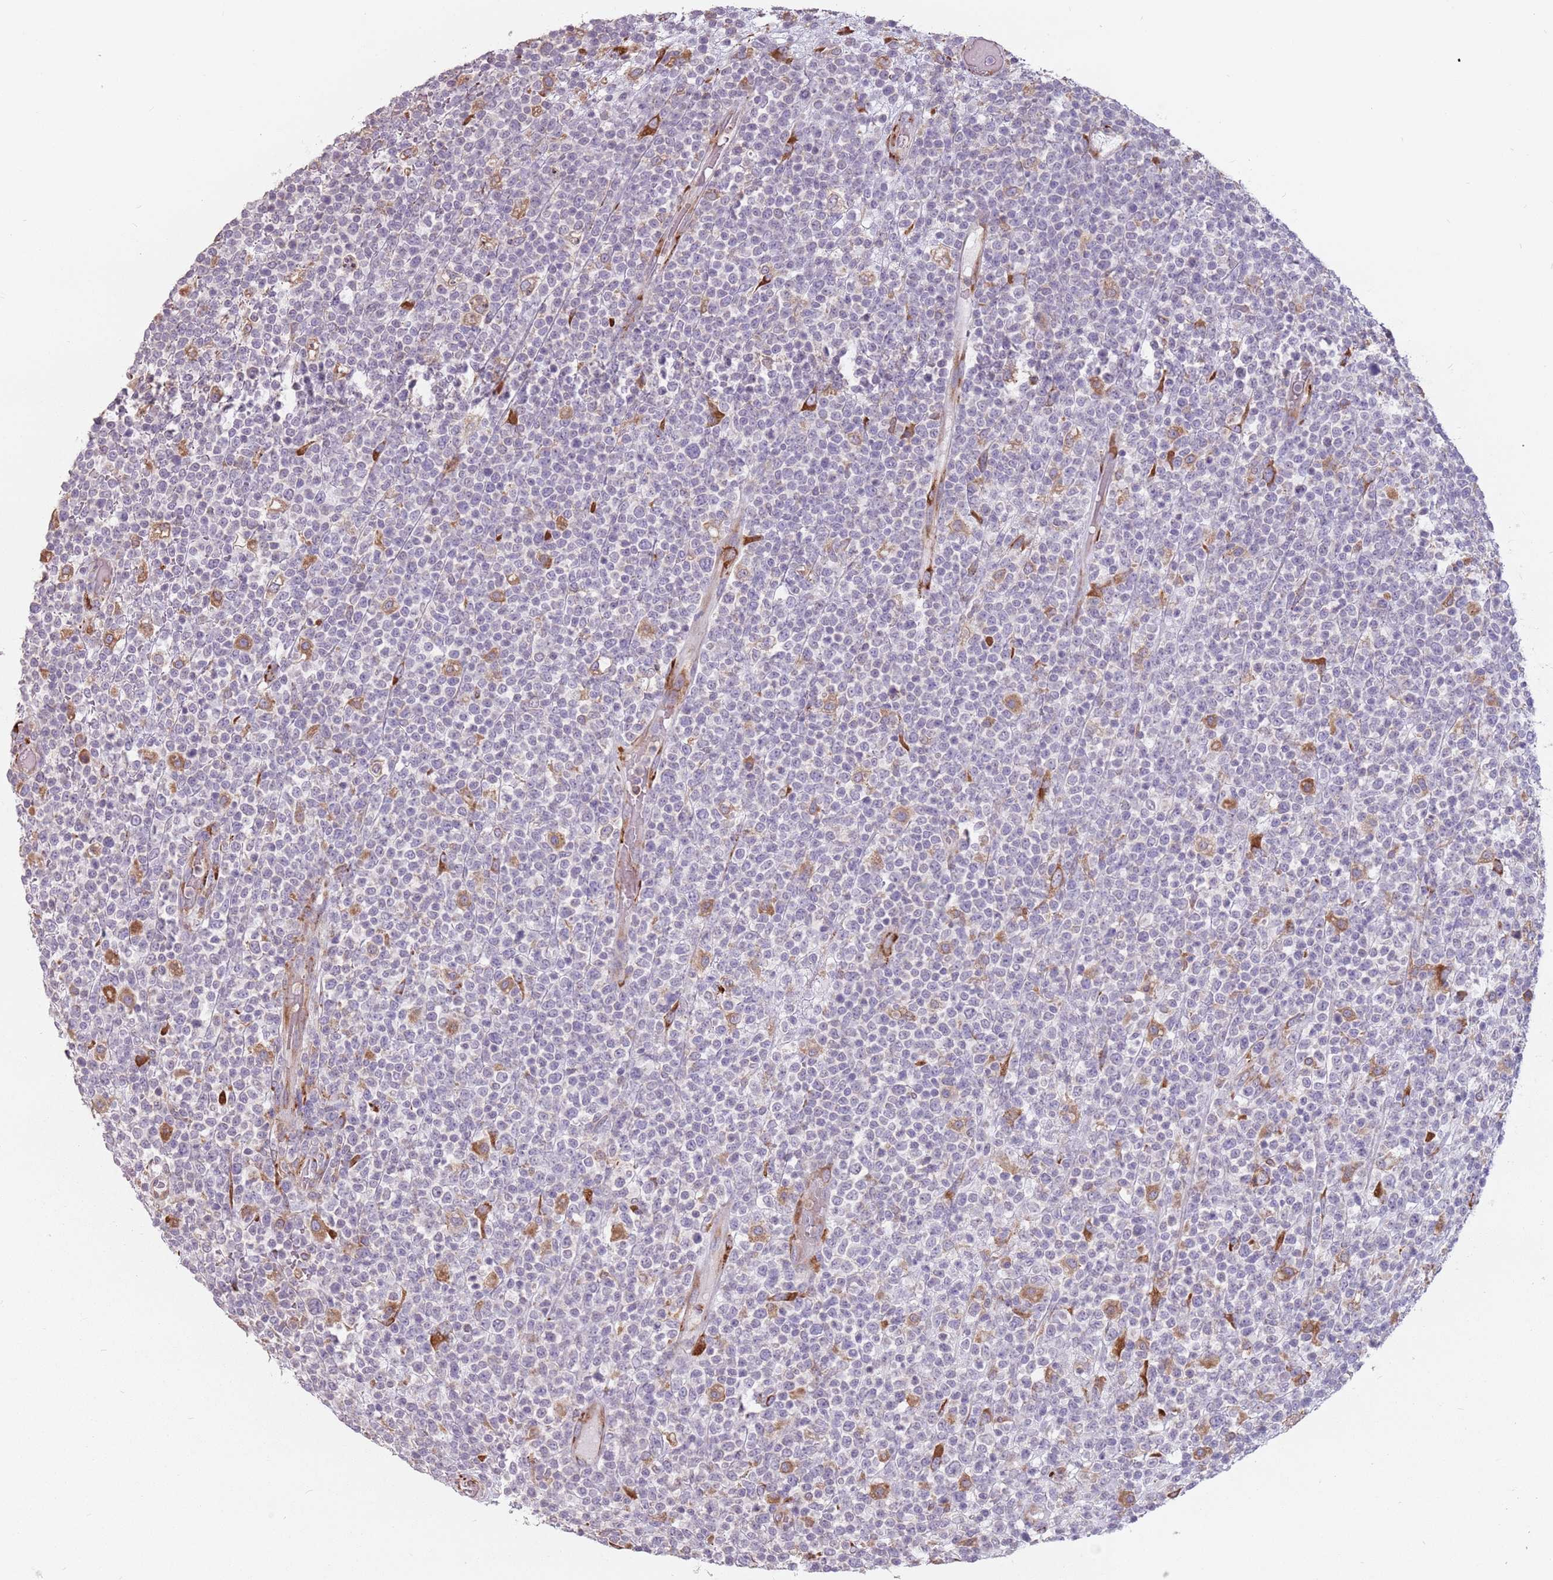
{"staining": {"intensity": "negative", "quantity": "none", "location": "none"}, "tissue": "lymphoma", "cell_type": "Tumor cells", "image_type": "cancer", "snomed": [{"axis": "morphology", "description": "Malignant lymphoma, non-Hodgkin's type, High grade"}, {"axis": "topography", "description": "Colon"}], "caption": "The immunohistochemistry (IHC) micrograph has no significant positivity in tumor cells of lymphoma tissue.", "gene": "RPS9", "patient": {"sex": "female", "age": 53}}